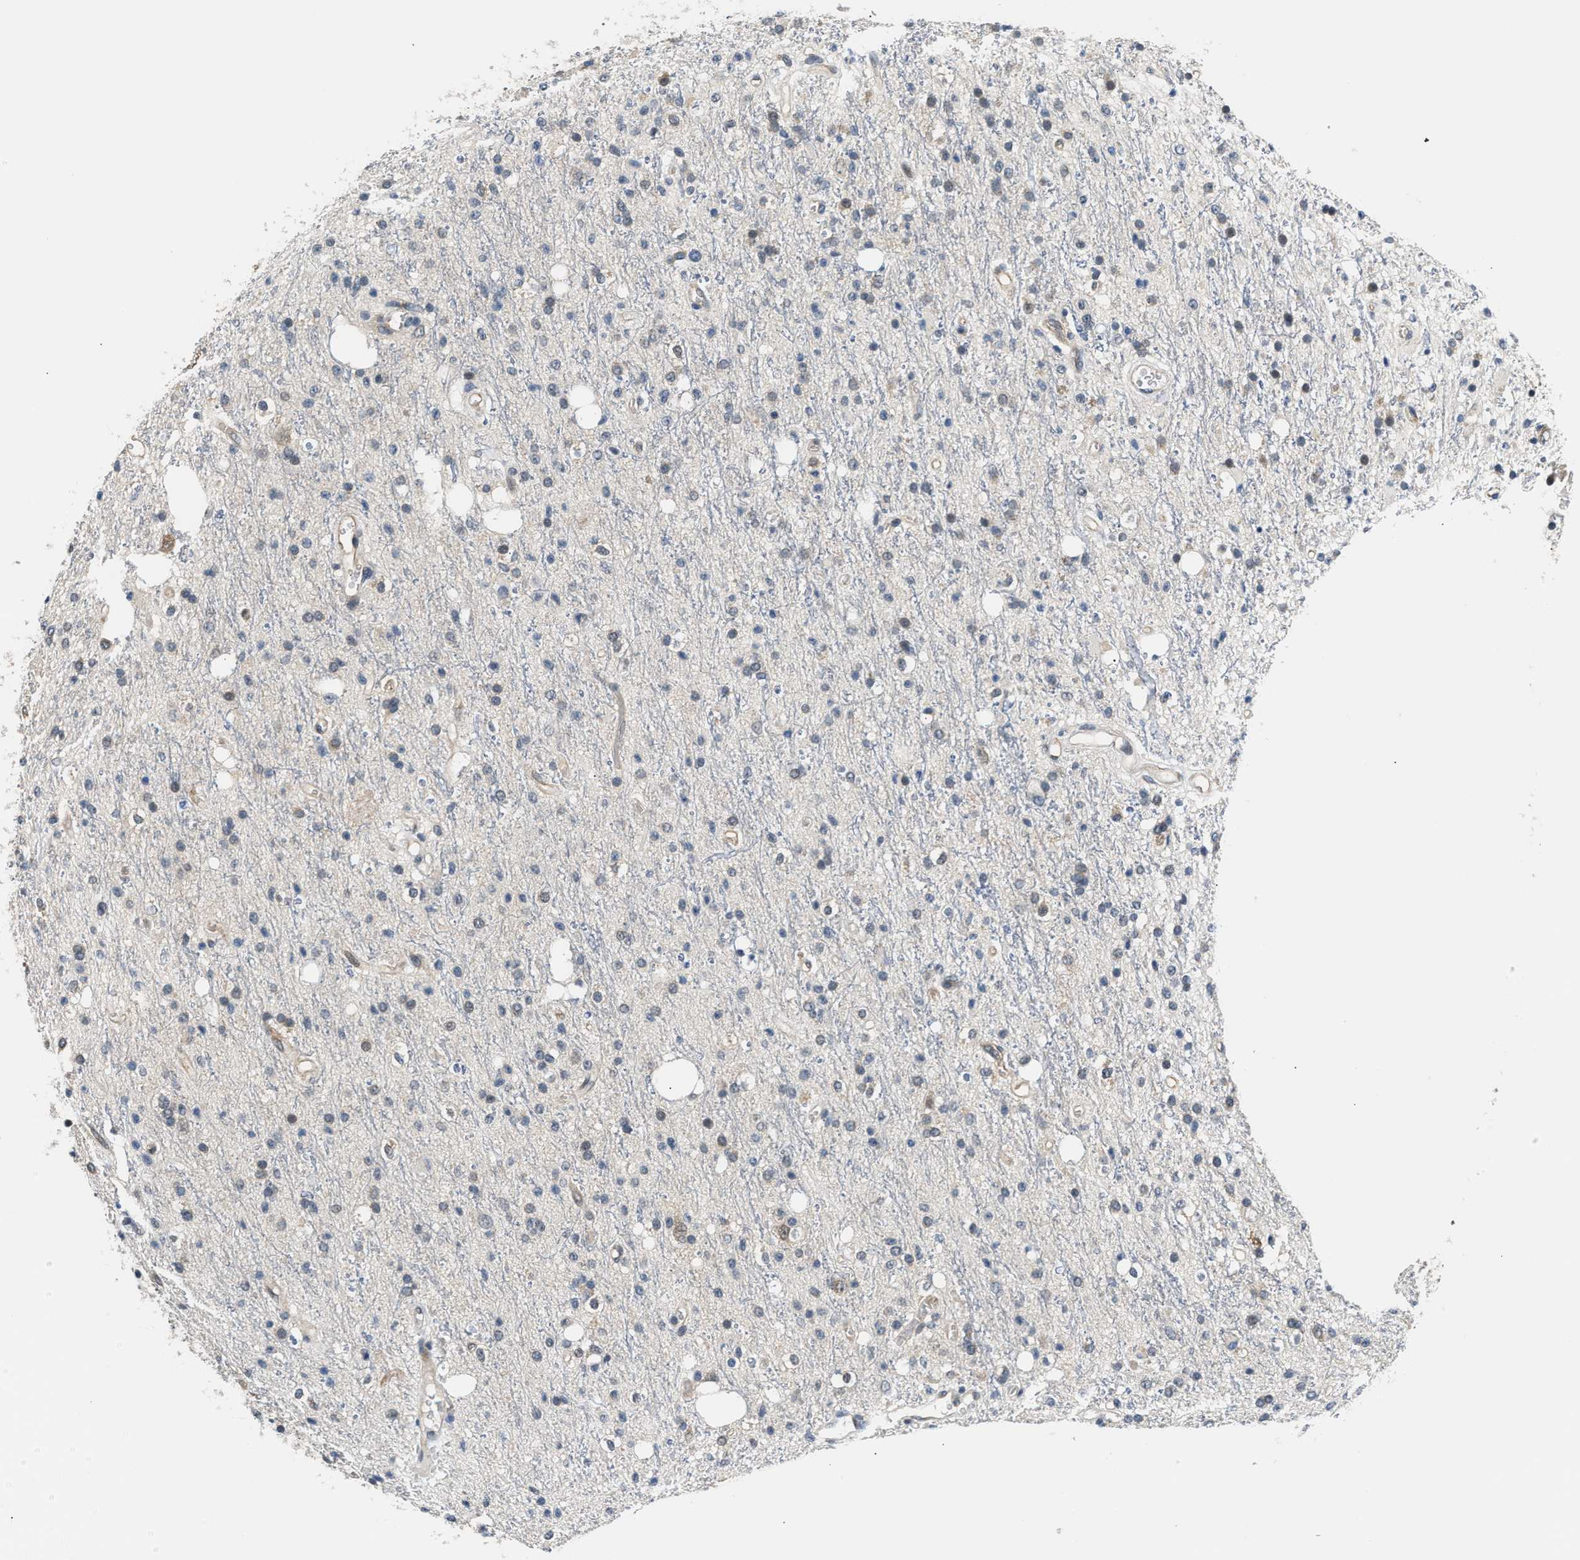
{"staining": {"intensity": "negative", "quantity": "none", "location": "none"}, "tissue": "glioma", "cell_type": "Tumor cells", "image_type": "cancer", "snomed": [{"axis": "morphology", "description": "Glioma, malignant, High grade"}, {"axis": "topography", "description": "Brain"}], "caption": "Immunohistochemistry of high-grade glioma (malignant) shows no expression in tumor cells. The staining was performed using DAB (3,3'-diaminobenzidine) to visualize the protein expression in brown, while the nuclei were stained in blue with hematoxylin (Magnification: 20x).", "gene": "PPM1H", "patient": {"sex": "male", "age": 47}}